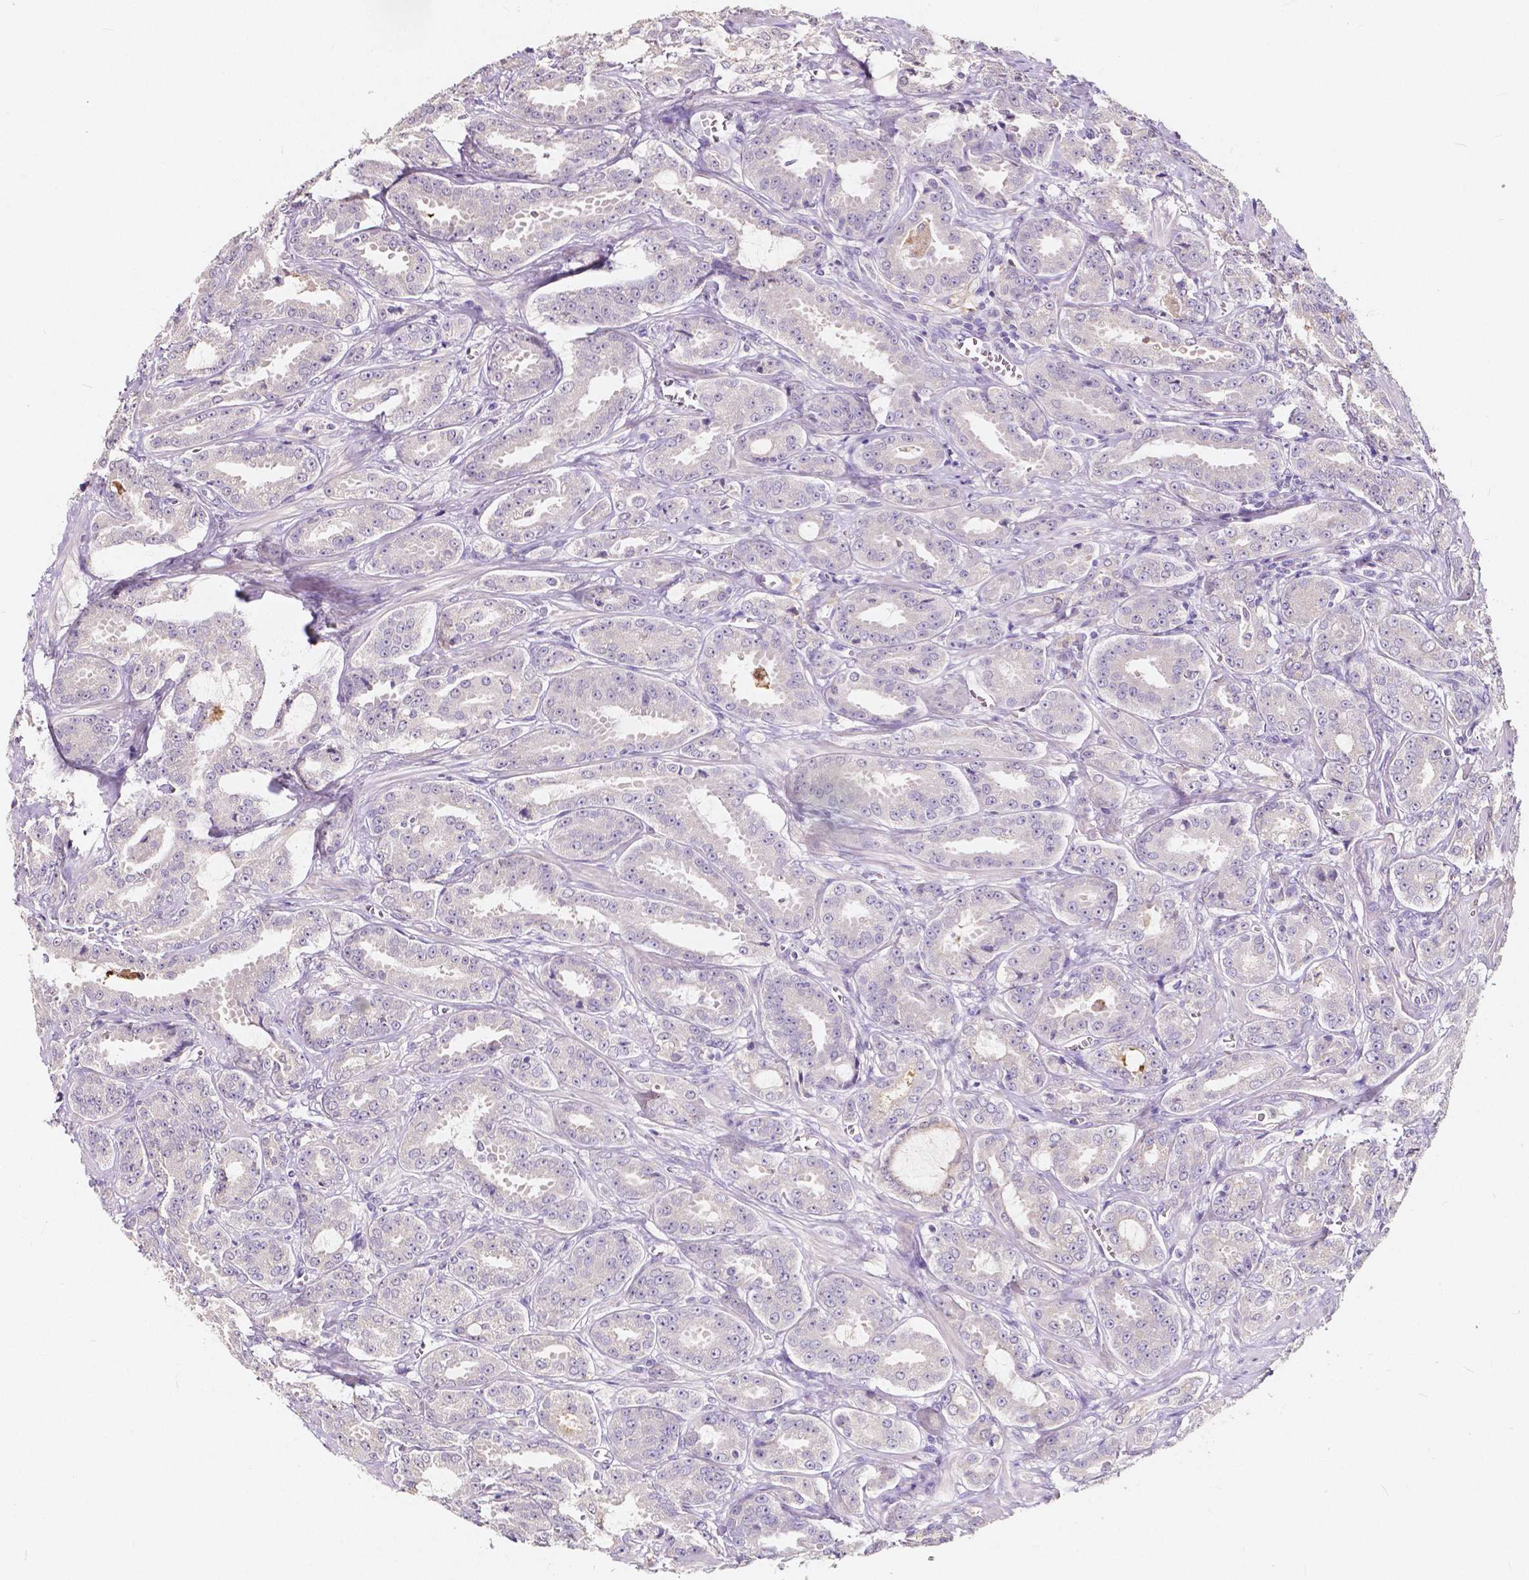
{"staining": {"intensity": "weak", "quantity": "<25%", "location": "cytoplasmic/membranous"}, "tissue": "prostate cancer", "cell_type": "Tumor cells", "image_type": "cancer", "snomed": [{"axis": "morphology", "description": "Adenocarcinoma, High grade"}, {"axis": "topography", "description": "Prostate"}], "caption": "This is an immunohistochemistry histopathology image of human prostate cancer (adenocarcinoma (high-grade)). There is no positivity in tumor cells.", "gene": "ACP5", "patient": {"sex": "male", "age": 64}}